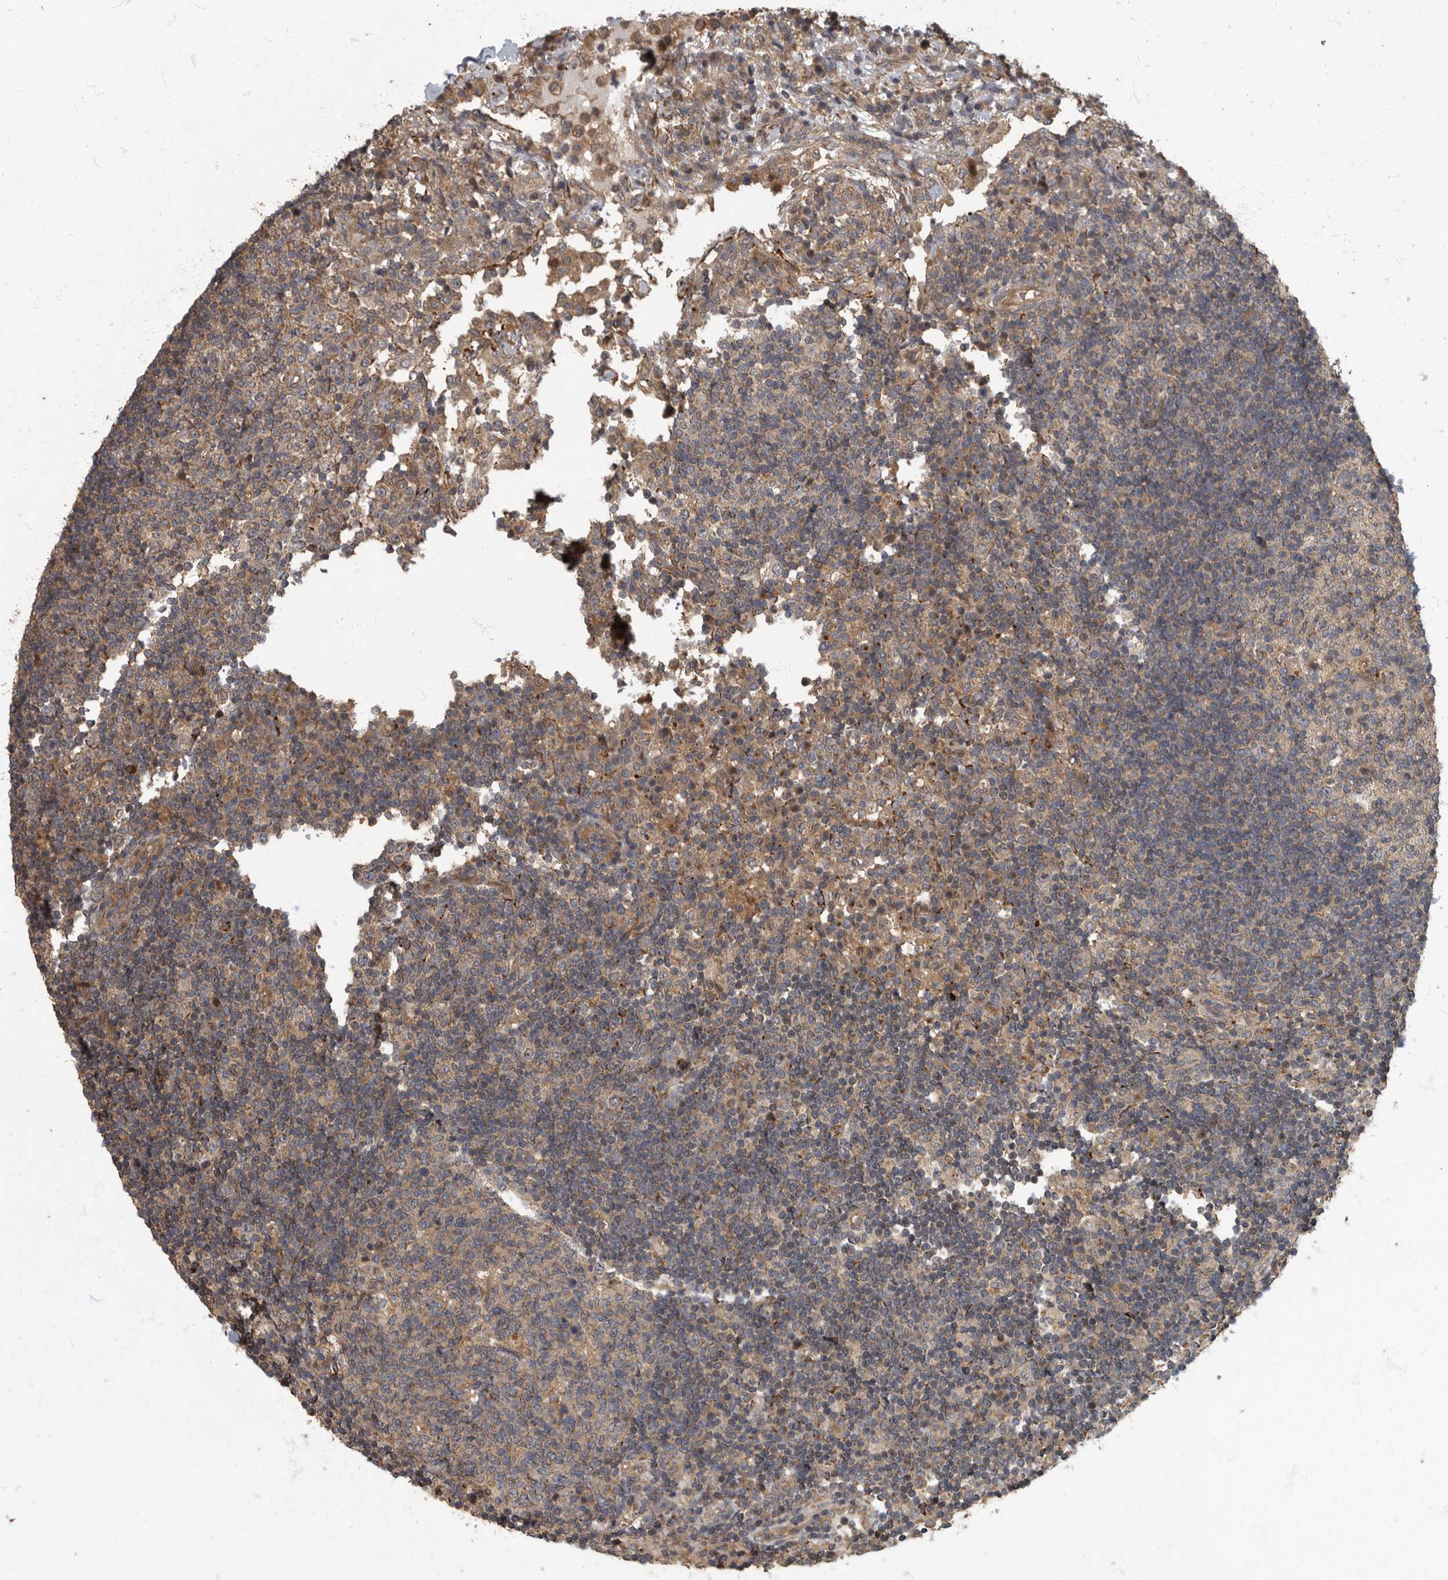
{"staining": {"intensity": "moderate", "quantity": "25%-75%", "location": "cytoplasmic/membranous"}, "tissue": "lymph node", "cell_type": "Germinal center cells", "image_type": "normal", "snomed": [{"axis": "morphology", "description": "Normal tissue, NOS"}, {"axis": "topography", "description": "Lymph node"}], "caption": "High-power microscopy captured an IHC histopathology image of unremarkable lymph node, revealing moderate cytoplasmic/membranous expression in about 25%-75% of germinal center cells. (DAB = brown stain, brightfield microscopy at high magnification).", "gene": "IQCK", "patient": {"sex": "female", "age": 53}}